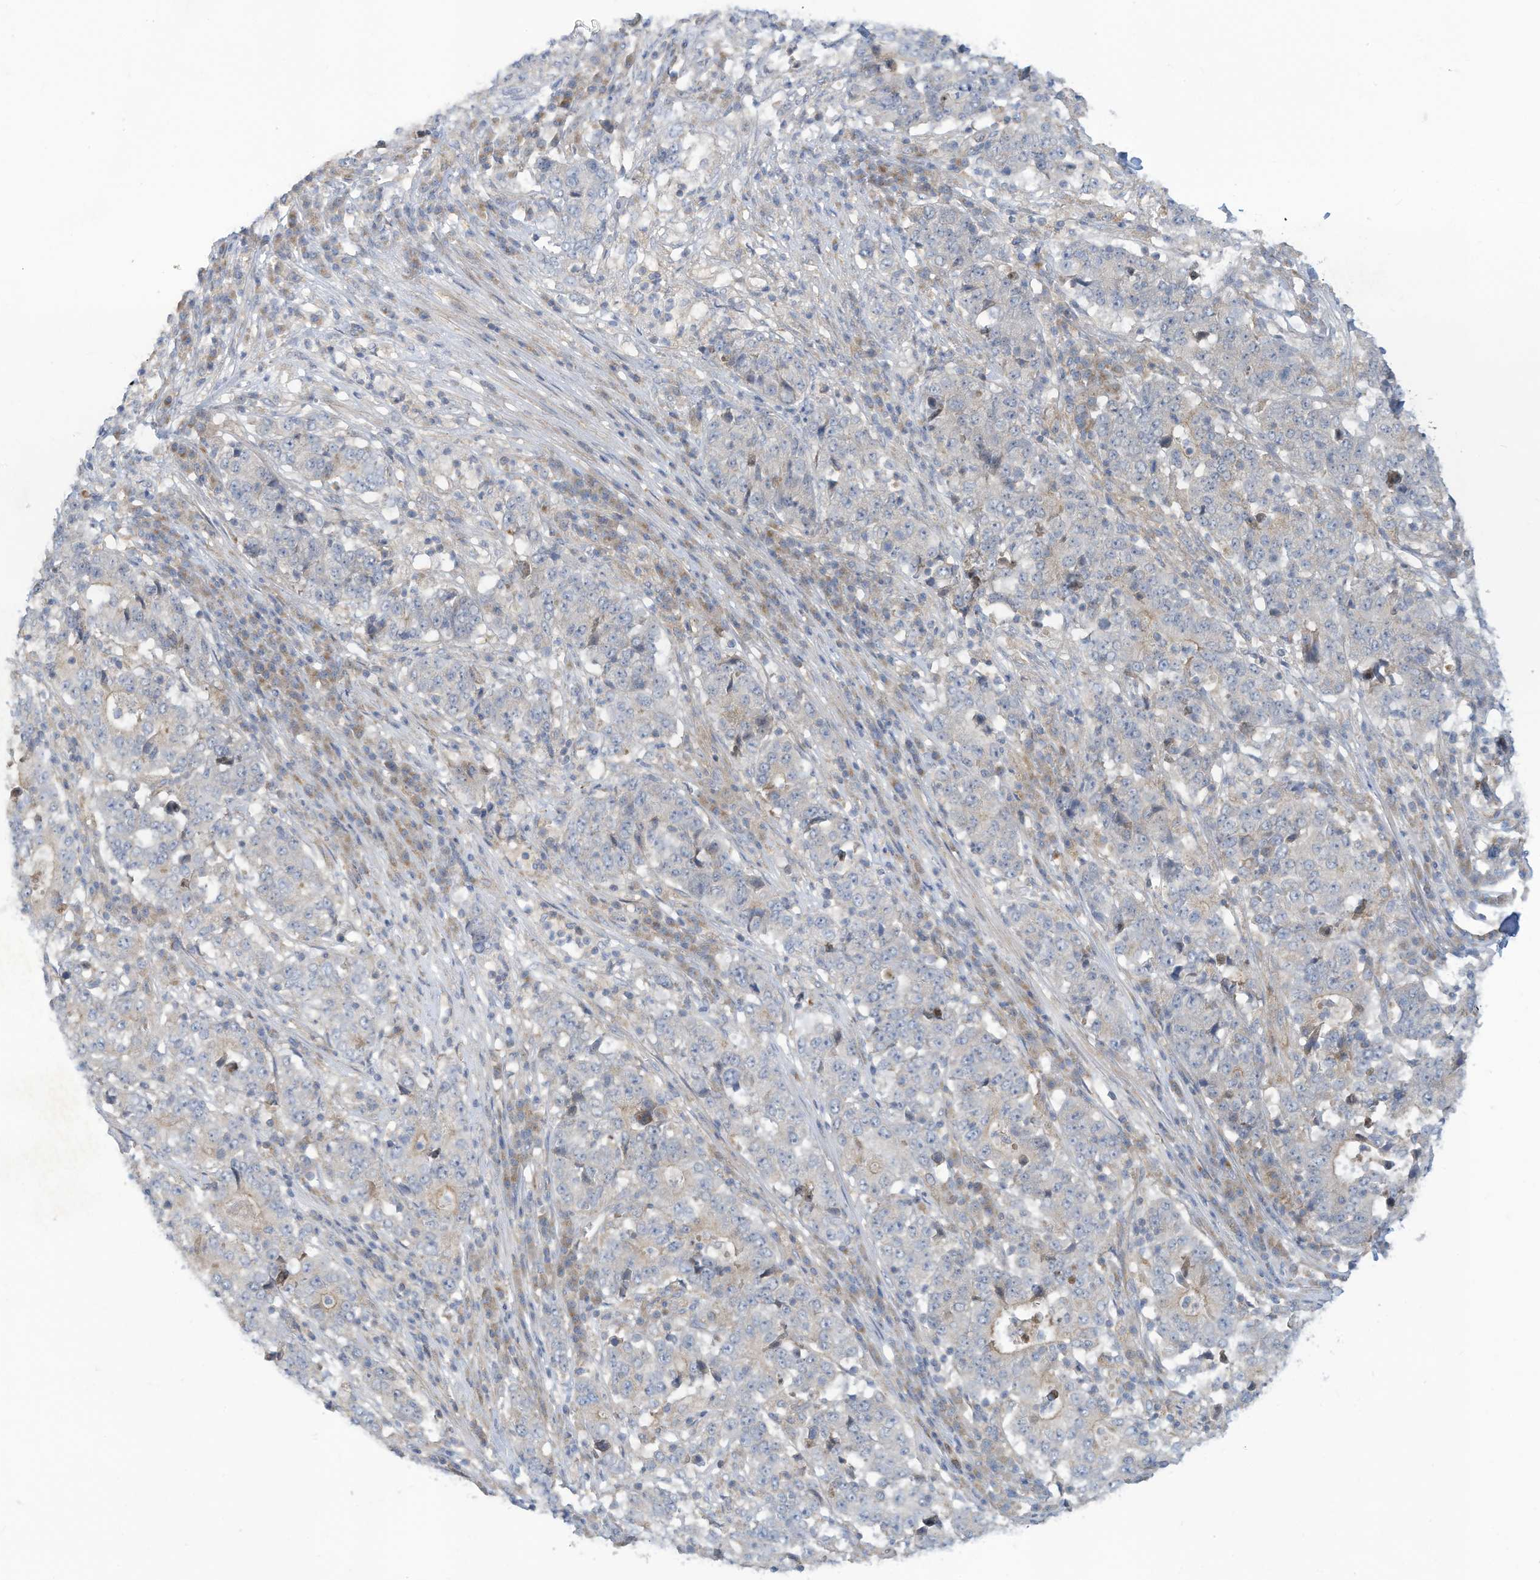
{"staining": {"intensity": "negative", "quantity": "none", "location": "none"}, "tissue": "stomach cancer", "cell_type": "Tumor cells", "image_type": "cancer", "snomed": [{"axis": "morphology", "description": "Adenocarcinoma, NOS"}, {"axis": "topography", "description": "Stomach"}], "caption": "Immunohistochemistry micrograph of stomach cancer stained for a protein (brown), which exhibits no positivity in tumor cells. The staining was performed using DAB (3,3'-diaminobenzidine) to visualize the protein expression in brown, while the nuclei were stained in blue with hematoxylin (Magnification: 20x).", "gene": "ADAT2", "patient": {"sex": "male", "age": 59}}